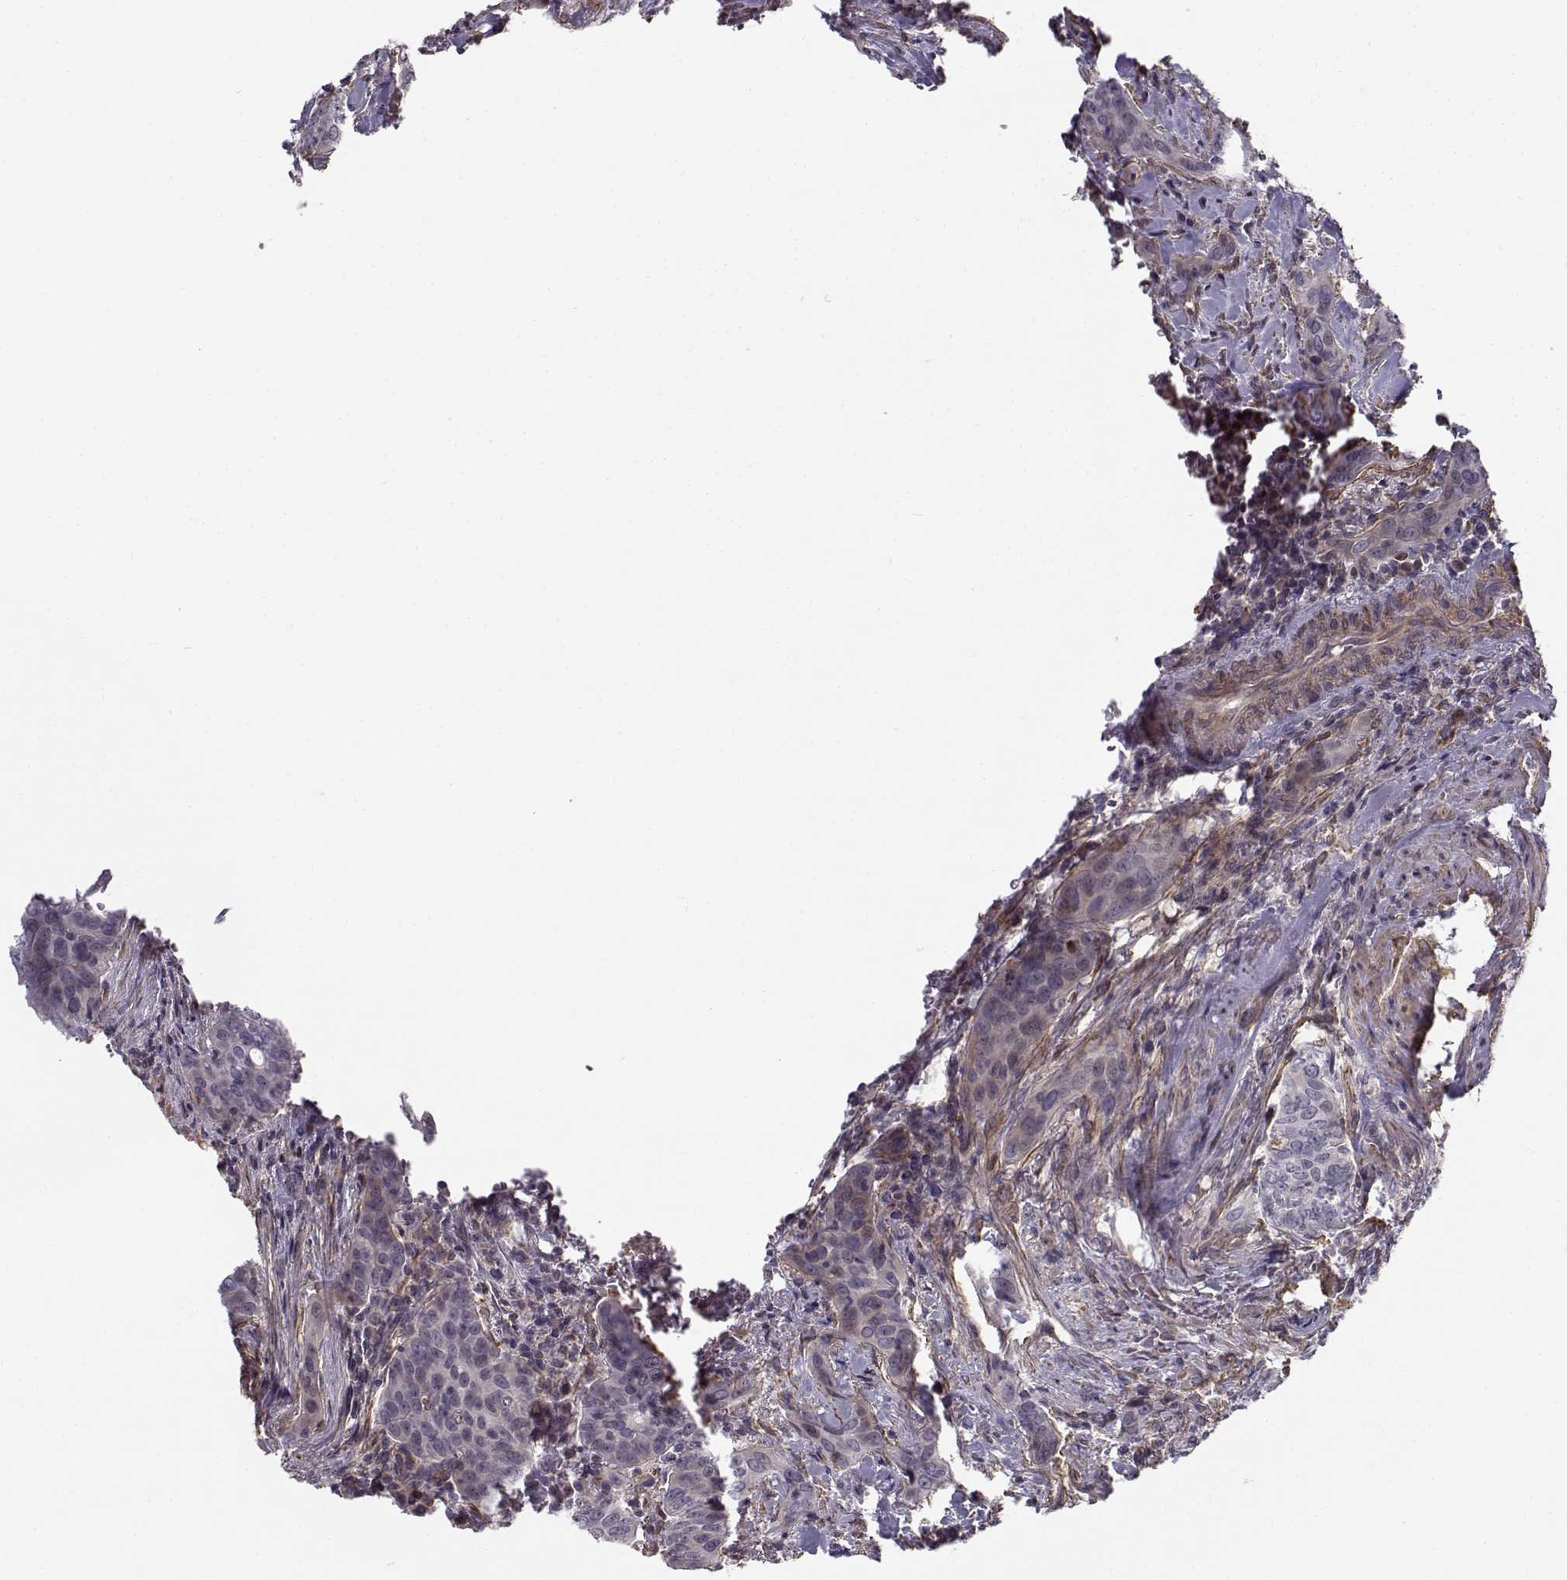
{"staining": {"intensity": "negative", "quantity": "none", "location": "none"}, "tissue": "urothelial cancer", "cell_type": "Tumor cells", "image_type": "cancer", "snomed": [{"axis": "morphology", "description": "Urothelial carcinoma, High grade"}, {"axis": "topography", "description": "Urinary bladder"}], "caption": "This is a photomicrograph of immunohistochemistry staining of urothelial cancer, which shows no expression in tumor cells.", "gene": "RGS9BP", "patient": {"sex": "male", "age": 82}}